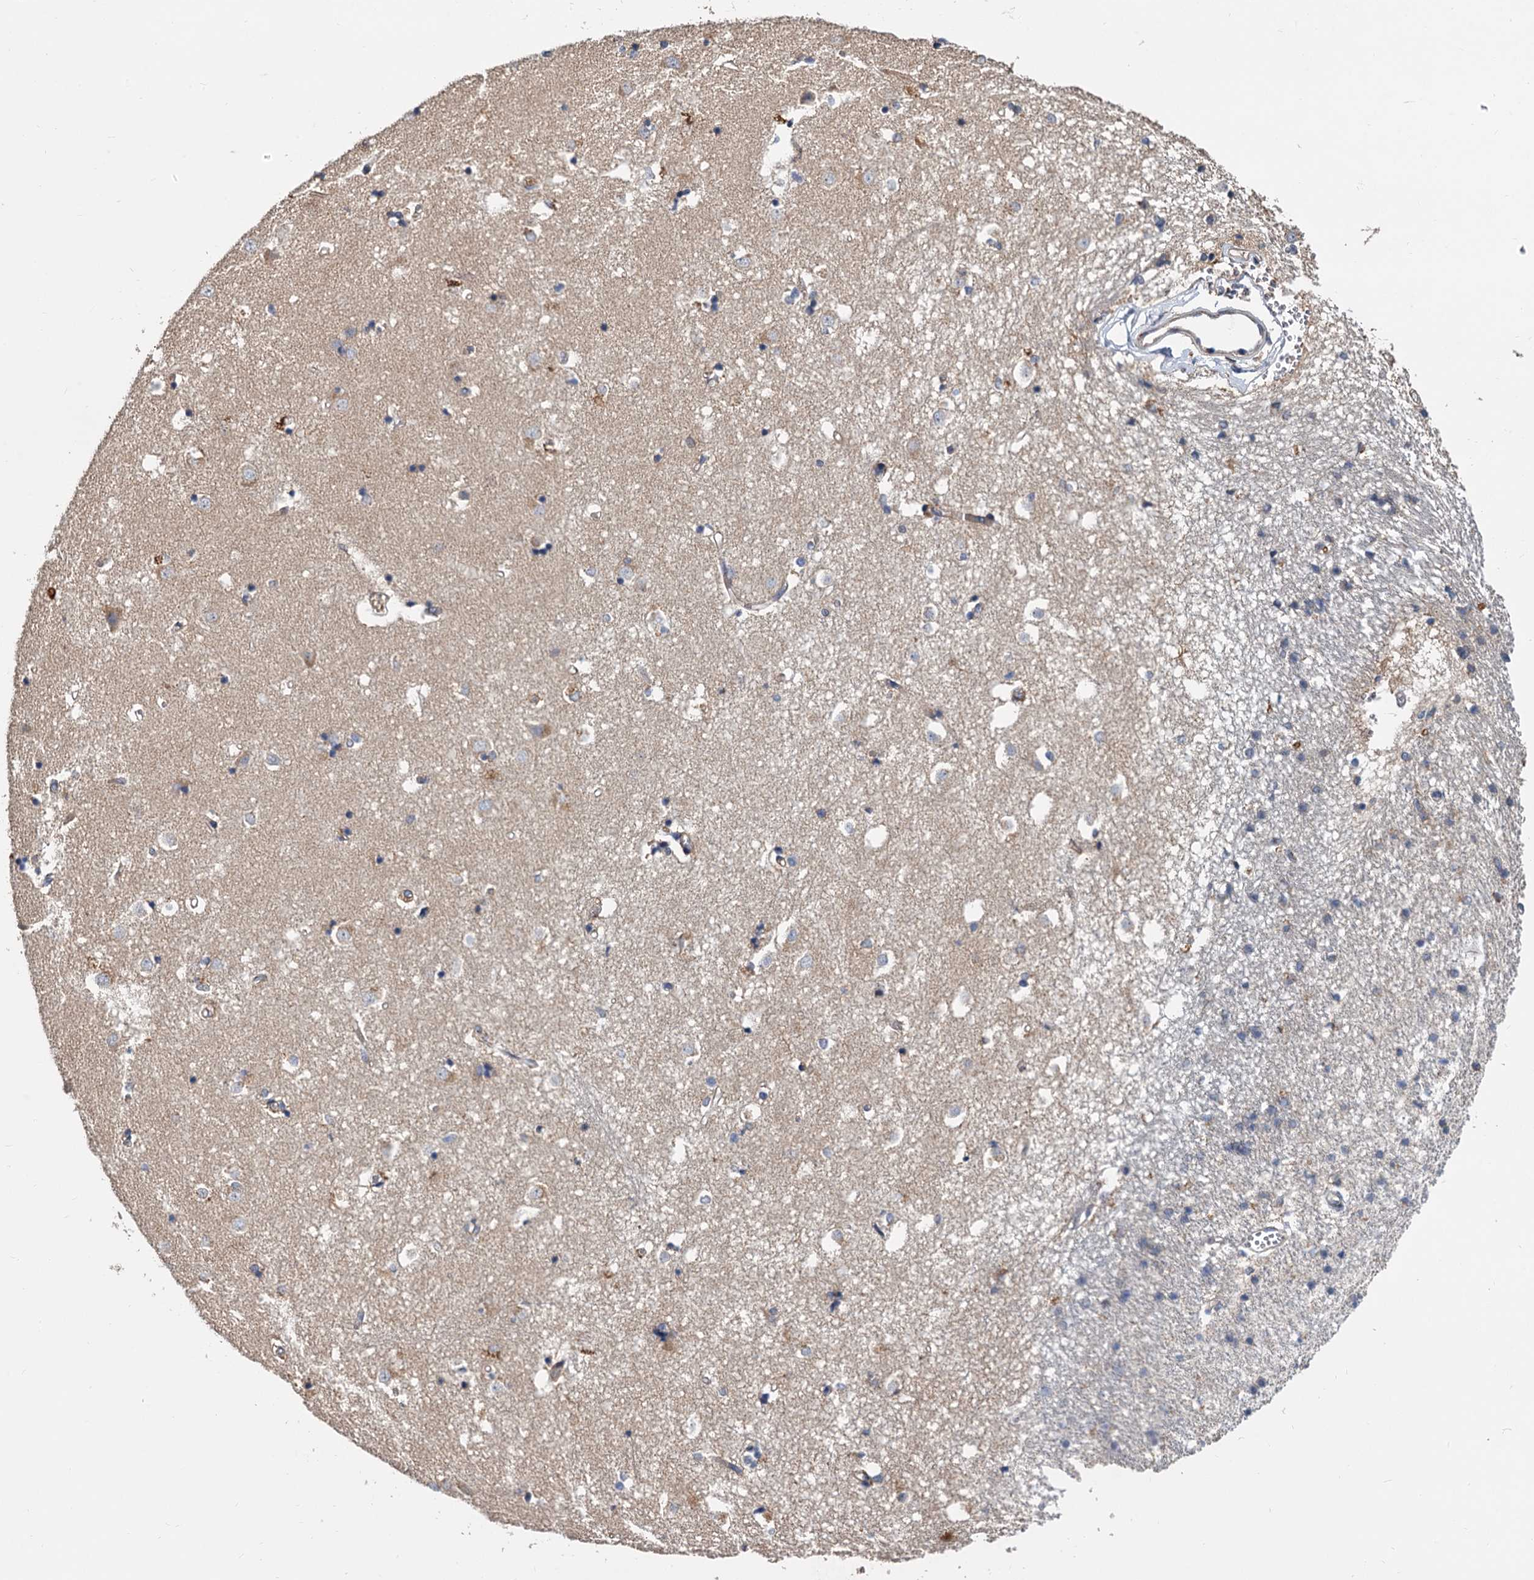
{"staining": {"intensity": "negative", "quantity": "none", "location": "none"}, "tissue": "caudate", "cell_type": "Glial cells", "image_type": "normal", "snomed": [{"axis": "morphology", "description": "Normal tissue, NOS"}, {"axis": "topography", "description": "Lateral ventricle wall"}], "caption": "This histopathology image is of unremarkable caudate stained with immunohistochemistry to label a protein in brown with the nuclei are counter-stained blue. There is no staining in glial cells. (Immunohistochemistry (ihc), brightfield microscopy, high magnification).", "gene": "ALKBH7", "patient": {"sex": "male", "age": 45}}